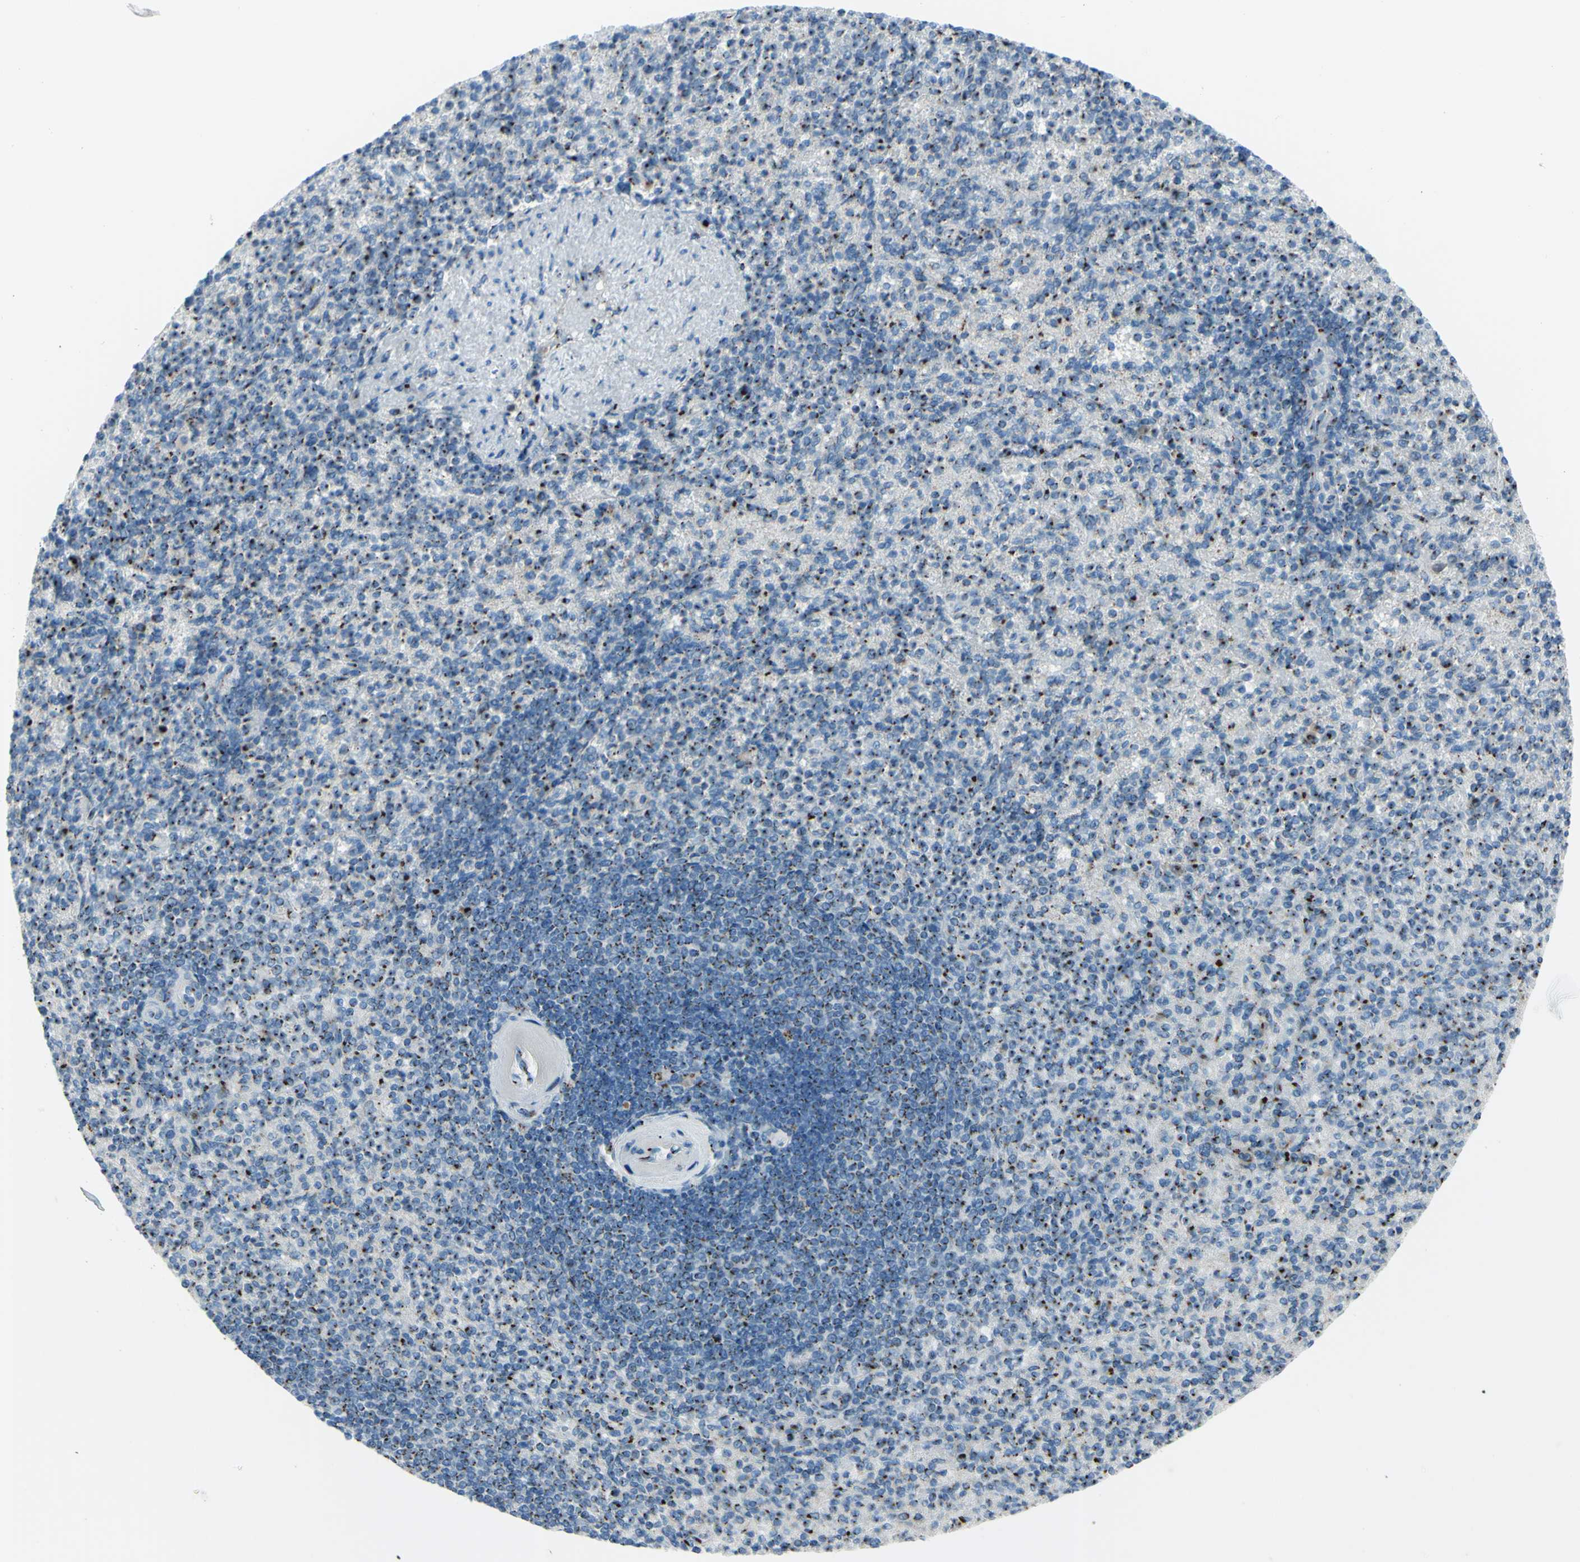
{"staining": {"intensity": "strong", "quantity": "25%-75%", "location": "cytoplasmic/membranous"}, "tissue": "spleen", "cell_type": "Cells in red pulp", "image_type": "normal", "snomed": [{"axis": "morphology", "description": "Normal tissue, NOS"}, {"axis": "topography", "description": "Spleen"}], "caption": "Approximately 25%-75% of cells in red pulp in normal human spleen show strong cytoplasmic/membranous protein positivity as visualized by brown immunohistochemical staining.", "gene": "B4GALT1", "patient": {"sex": "female", "age": 74}}